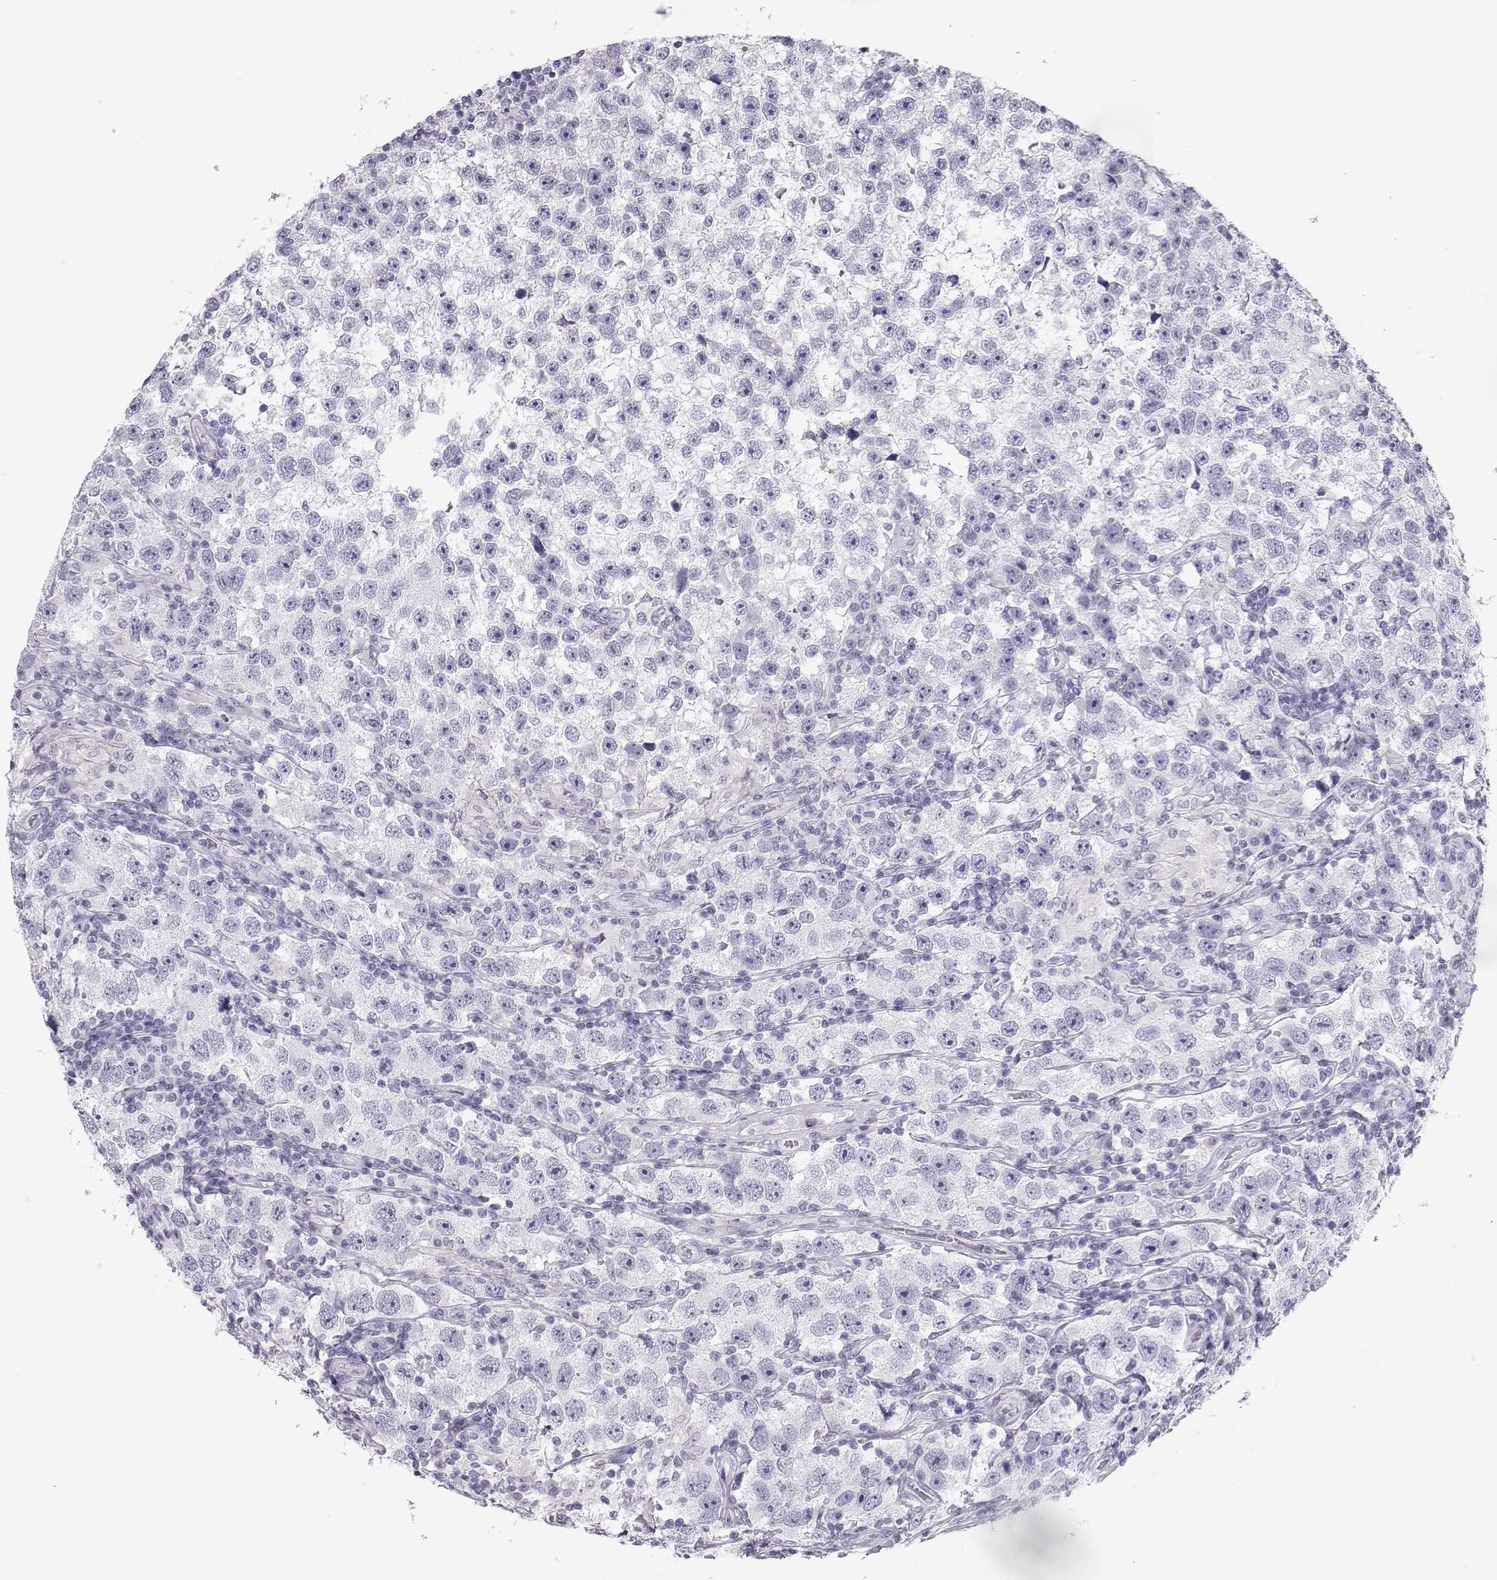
{"staining": {"intensity": "negative", "quantity": "none", "location": "none"}, "tissue": "testis cancer", "cell_type": "Tumor cells", "image_type": "cancer", "snomed": [{"axis": "morphology", "description": "Seminoma, NOS"}, {"axis": "topography", "description": "Testis"}], "caption": "Tumor cells are negative for protein expression in human testis cancer (seminoma).", "gene": "GPR26", "patient": {"sex": "male", "age": 26}}